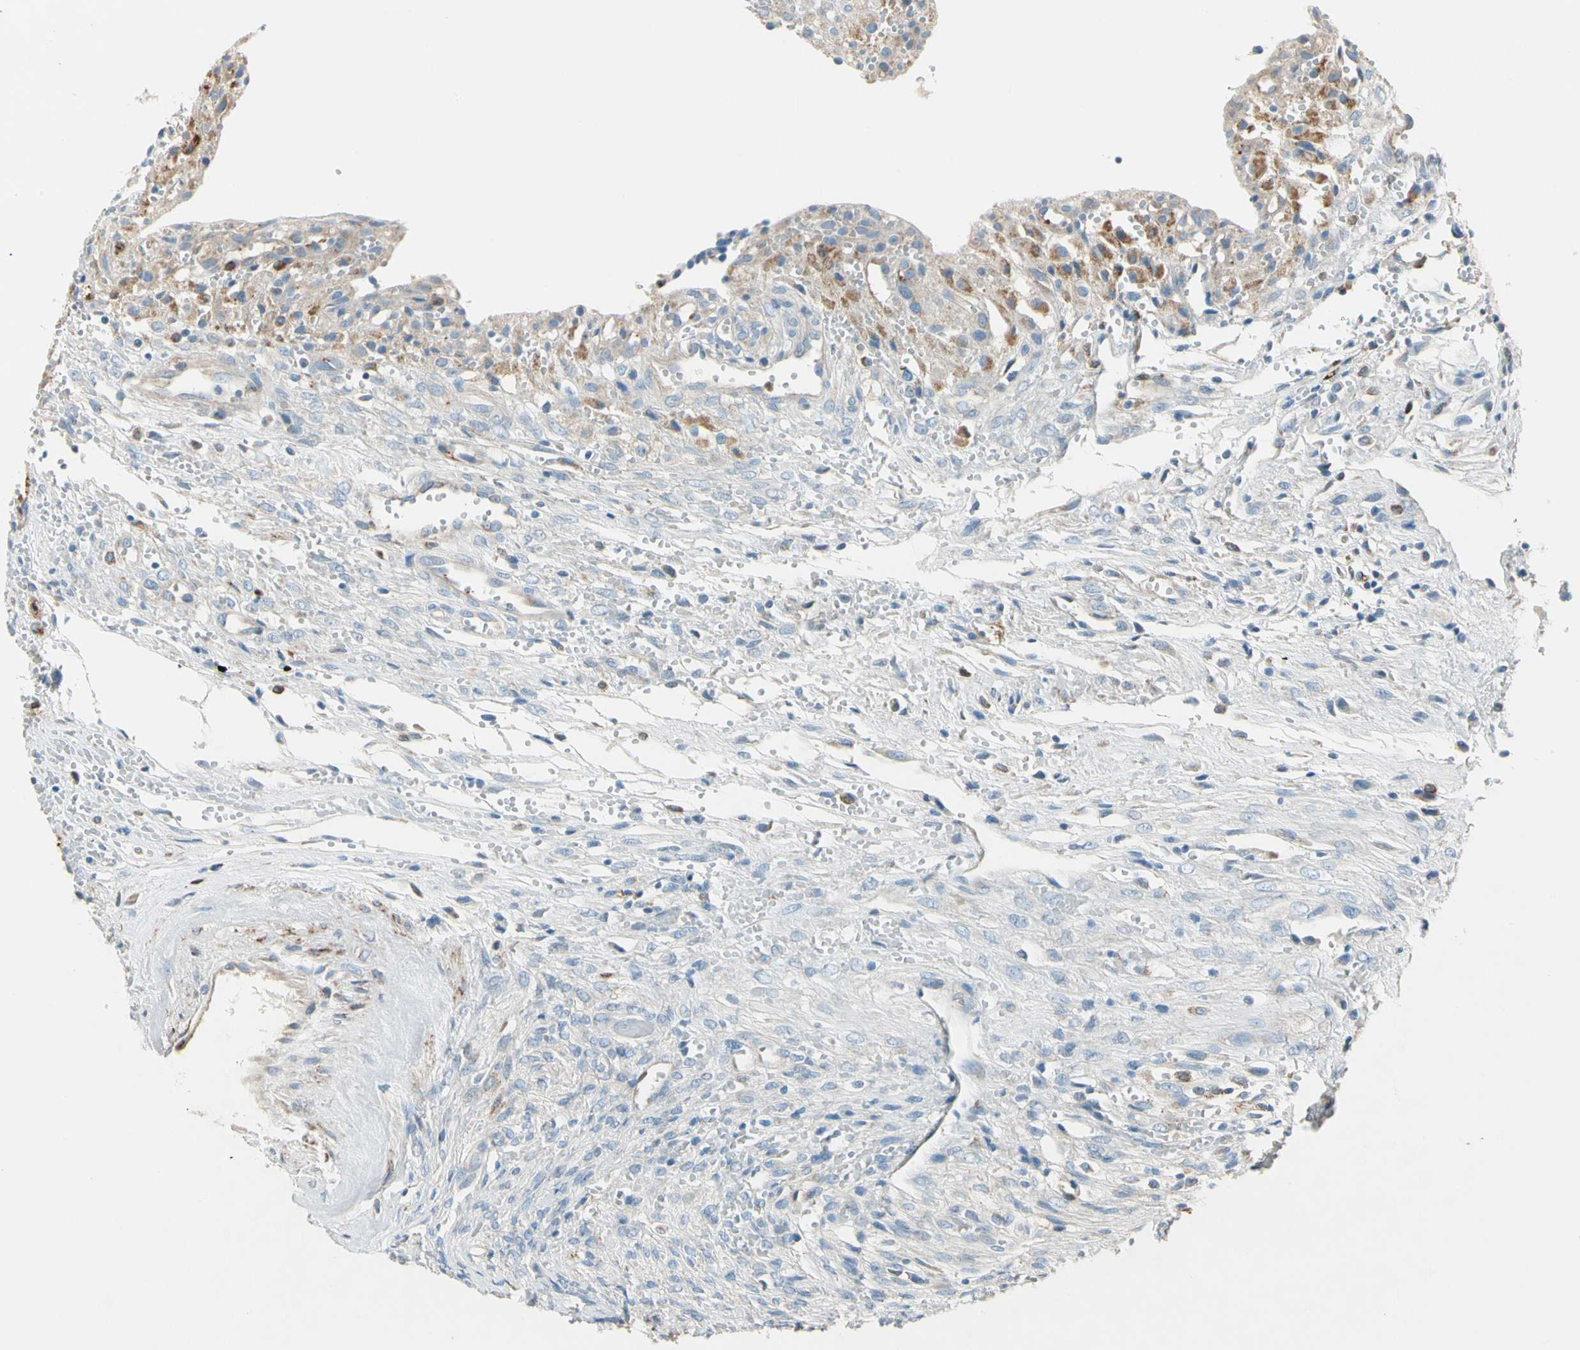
{"staining": {"intensity": "moderate", "quantity": "<25%", "location": "cytoplasmic/membranous"}, "tissue": "ovary", "cell_type": "Ovarian stroma cells", "image_type": "normal", "snomed": [{"axis": "morphology", "description": "Normal tissue, NOS"}, {"axis": "topography", "description": "Ovary"}], "caption": "Immunohistochemical staining of benign ovary reveals moderate cytoplasmic/membranous protein positivity in about <25% of ovarian stroma cells.", "gene": "LY6G6F", "patient": {"sex": "female", "age": 56}}